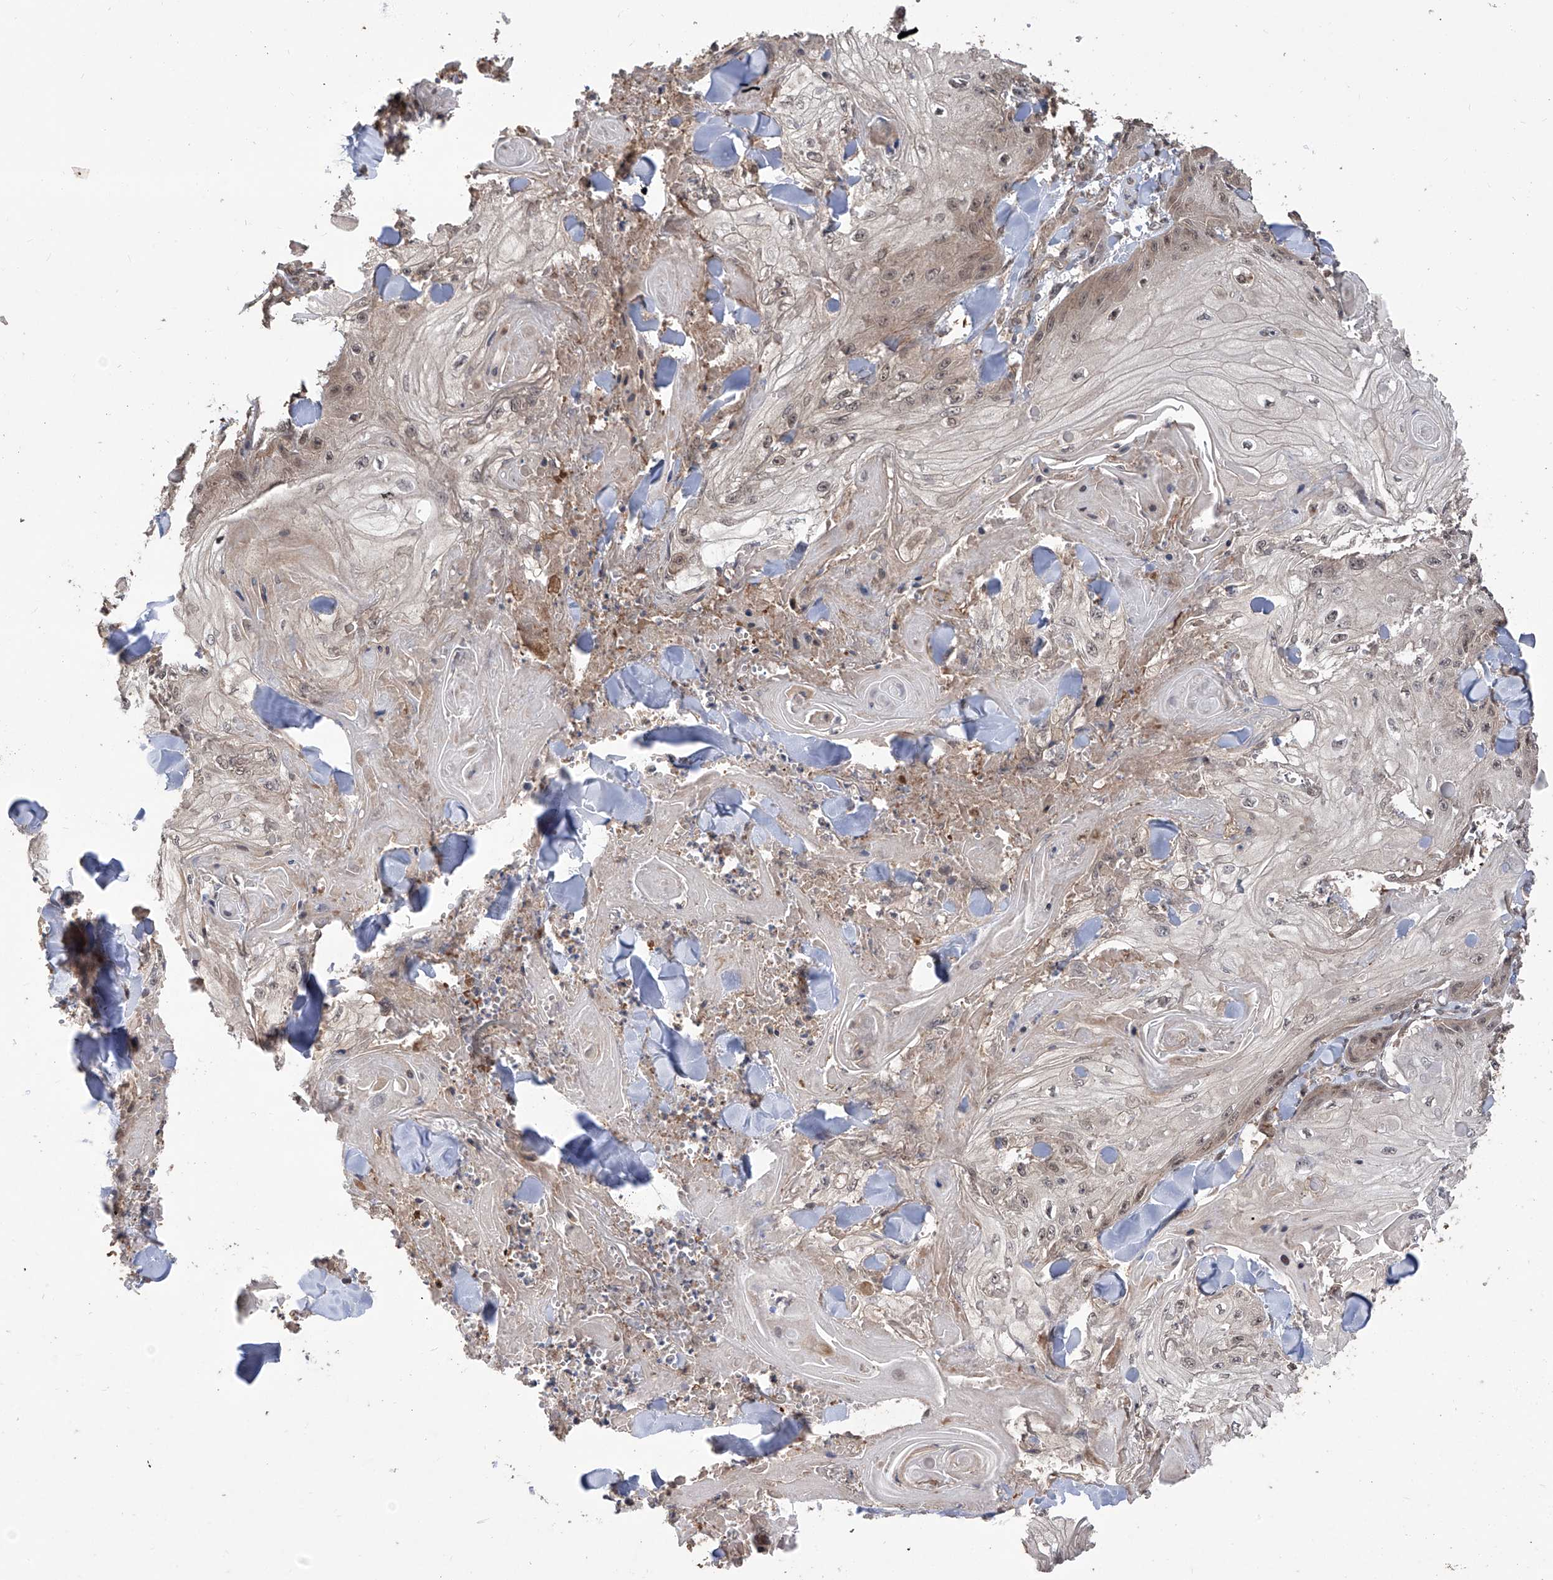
{"staining": {"intensity": "weak", "quantity": ">75%", "location": "nuclear"}, "tissue": "skin cancer", "cell_type": "Tumor cells", "image_type": "cancer", "snomed": [{"axis": "morphology", "description": "Squamous cell carcinoma, NOS"}, {"axis": "topography", "description": "Skin"}], "caption": "Skin squamous cell carcinoma stained with a protein marker reveals weak staining in tumor cells.", "gene": "LYSMD4", "patient": {"sex": "male", "age": 74}}